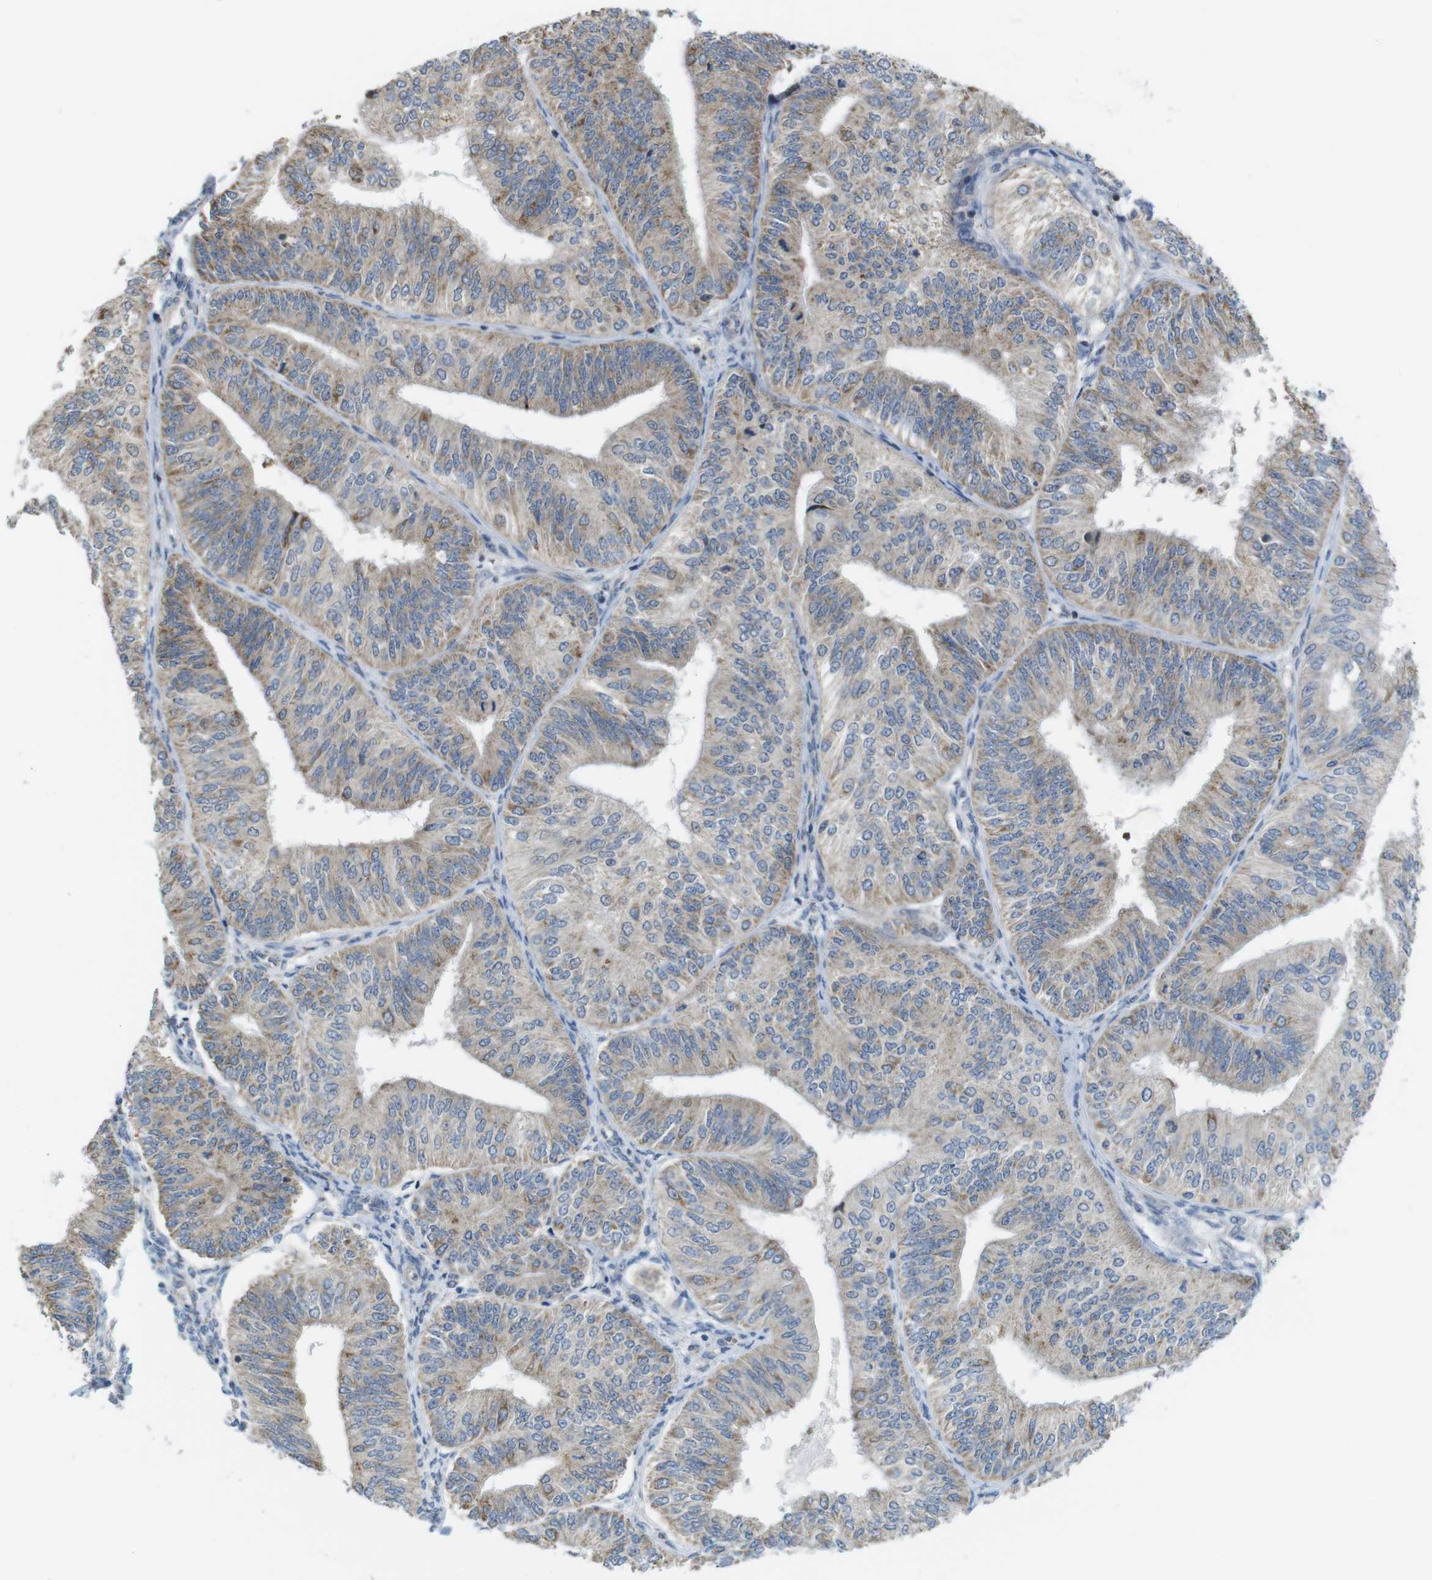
{"staining": {"intensity": "moderate", "quantity": ">75%", "location": "cytoplasmic/membranous"}, "tissue": "endometrial cancer", "cell_type": "Tumor cells", "image_type": "cancer", "snomed": [{"axis": "morphology", "description": "Adenocarcinoma, NOS"}, {"axis": "topography", "description": "Endometrium"}], "caption": "A high-resolution image shows immunohistochemistry staining of adenocarcinoma (endometrial), which reveals moderate cytoplasmic/membranous positivity in approximately >75% of tumor cells. (DAB IHC, brown staining for protein, blue staining for nuclei).", "gene": "MARCHF1", "patient": {"sex": "female", "age": 58}}